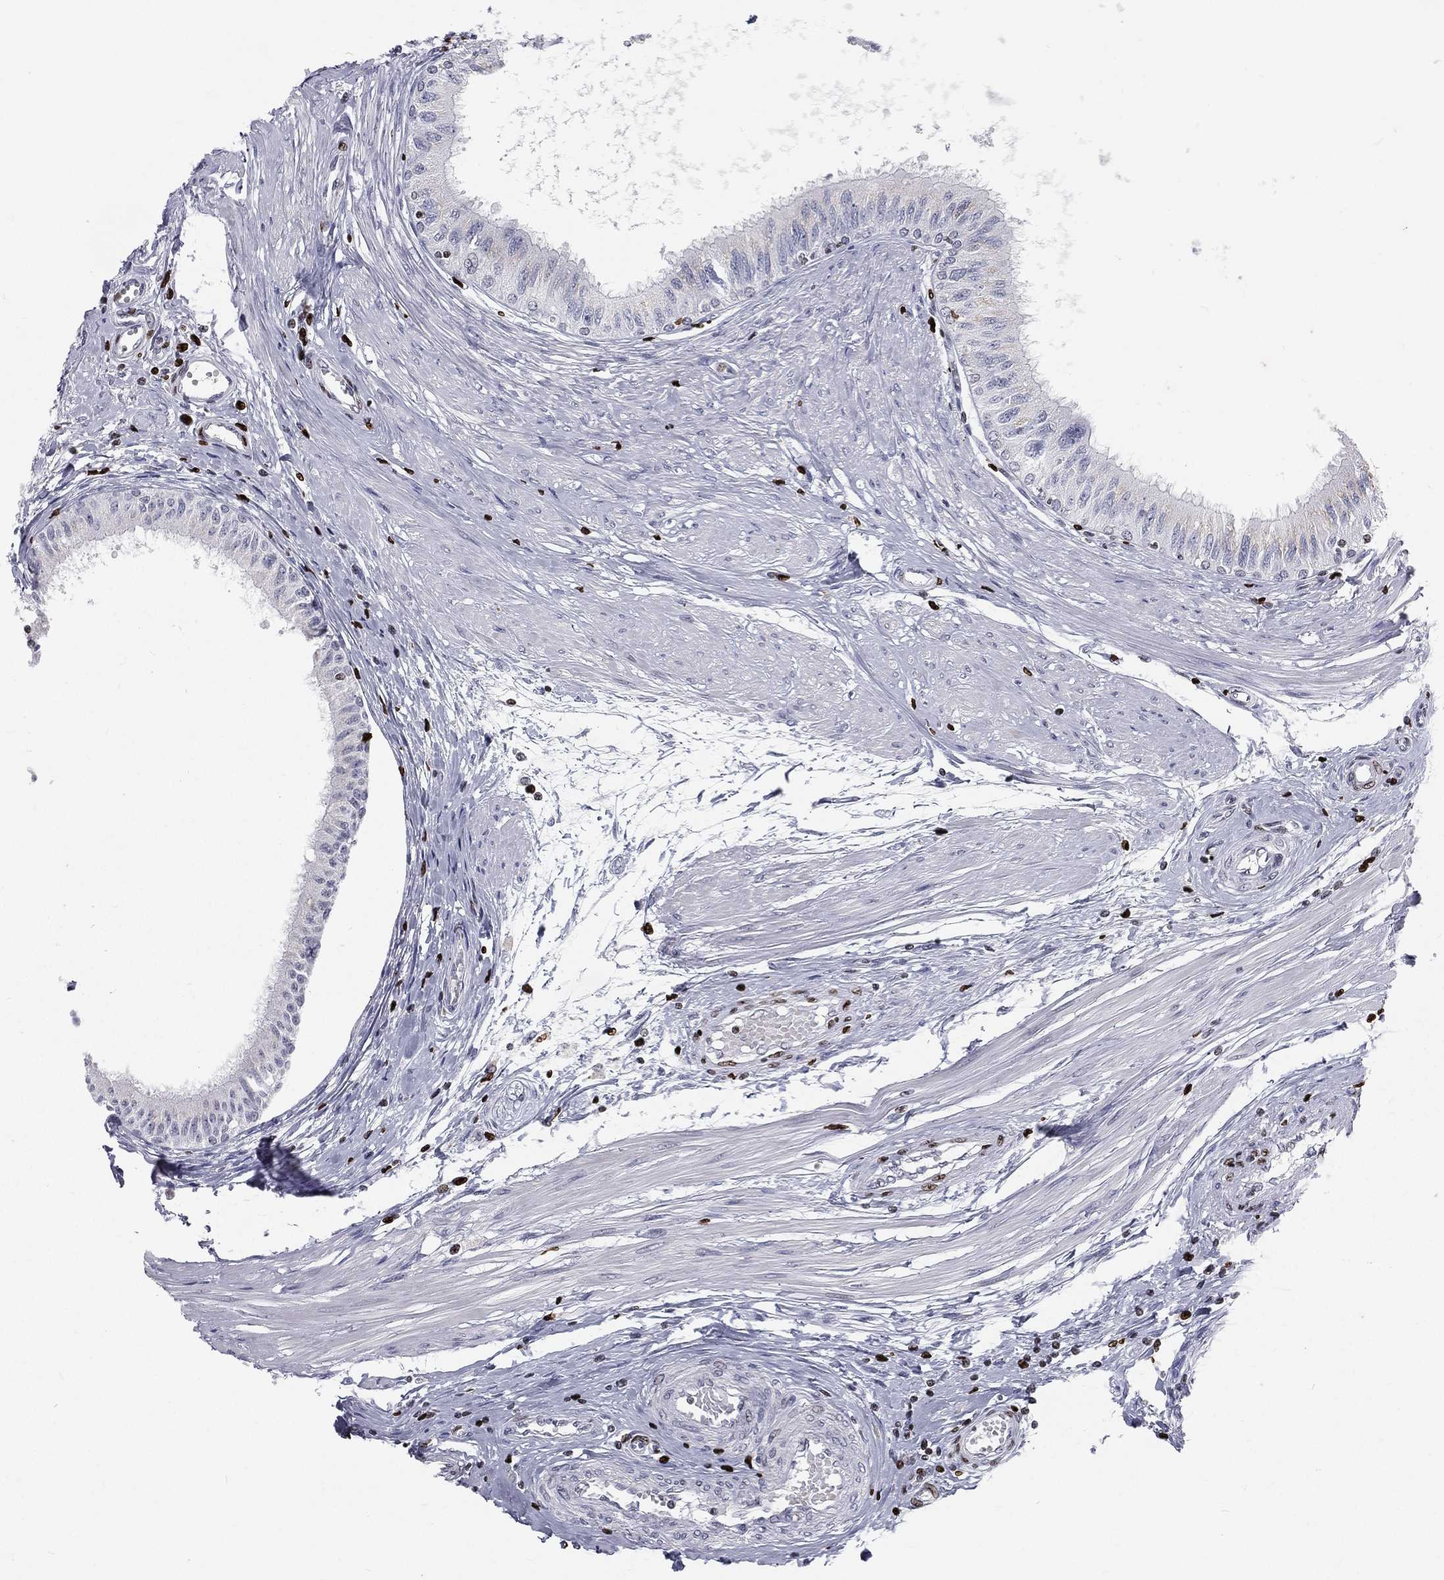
{"staining": {"intensity": "negative", "quantity": "none", "location": "none"}, "tissue": "epididymis", "cell_type": "Glandular cells", "image_type": "normal", "snomed": [{"axis": "morphology", "description": "Normal tissue, NOS"}, {"axis": "morphology", "description": "Seminoma, NOS"}, {"axis": "topography", "description": "Testis"}, {"axis": "topography", "description": "Epididymis"}], "caption": "An immunohistochemistry image of normal epididymis is shown. There is no staining in glandular cells of epididymis. (DAB (3,3'-diaminobenzidine) IHC visualized using brightfield microscopy, high magnification).", "gene": "MNDA", "patient": {"sex": "male", "age": 61}}